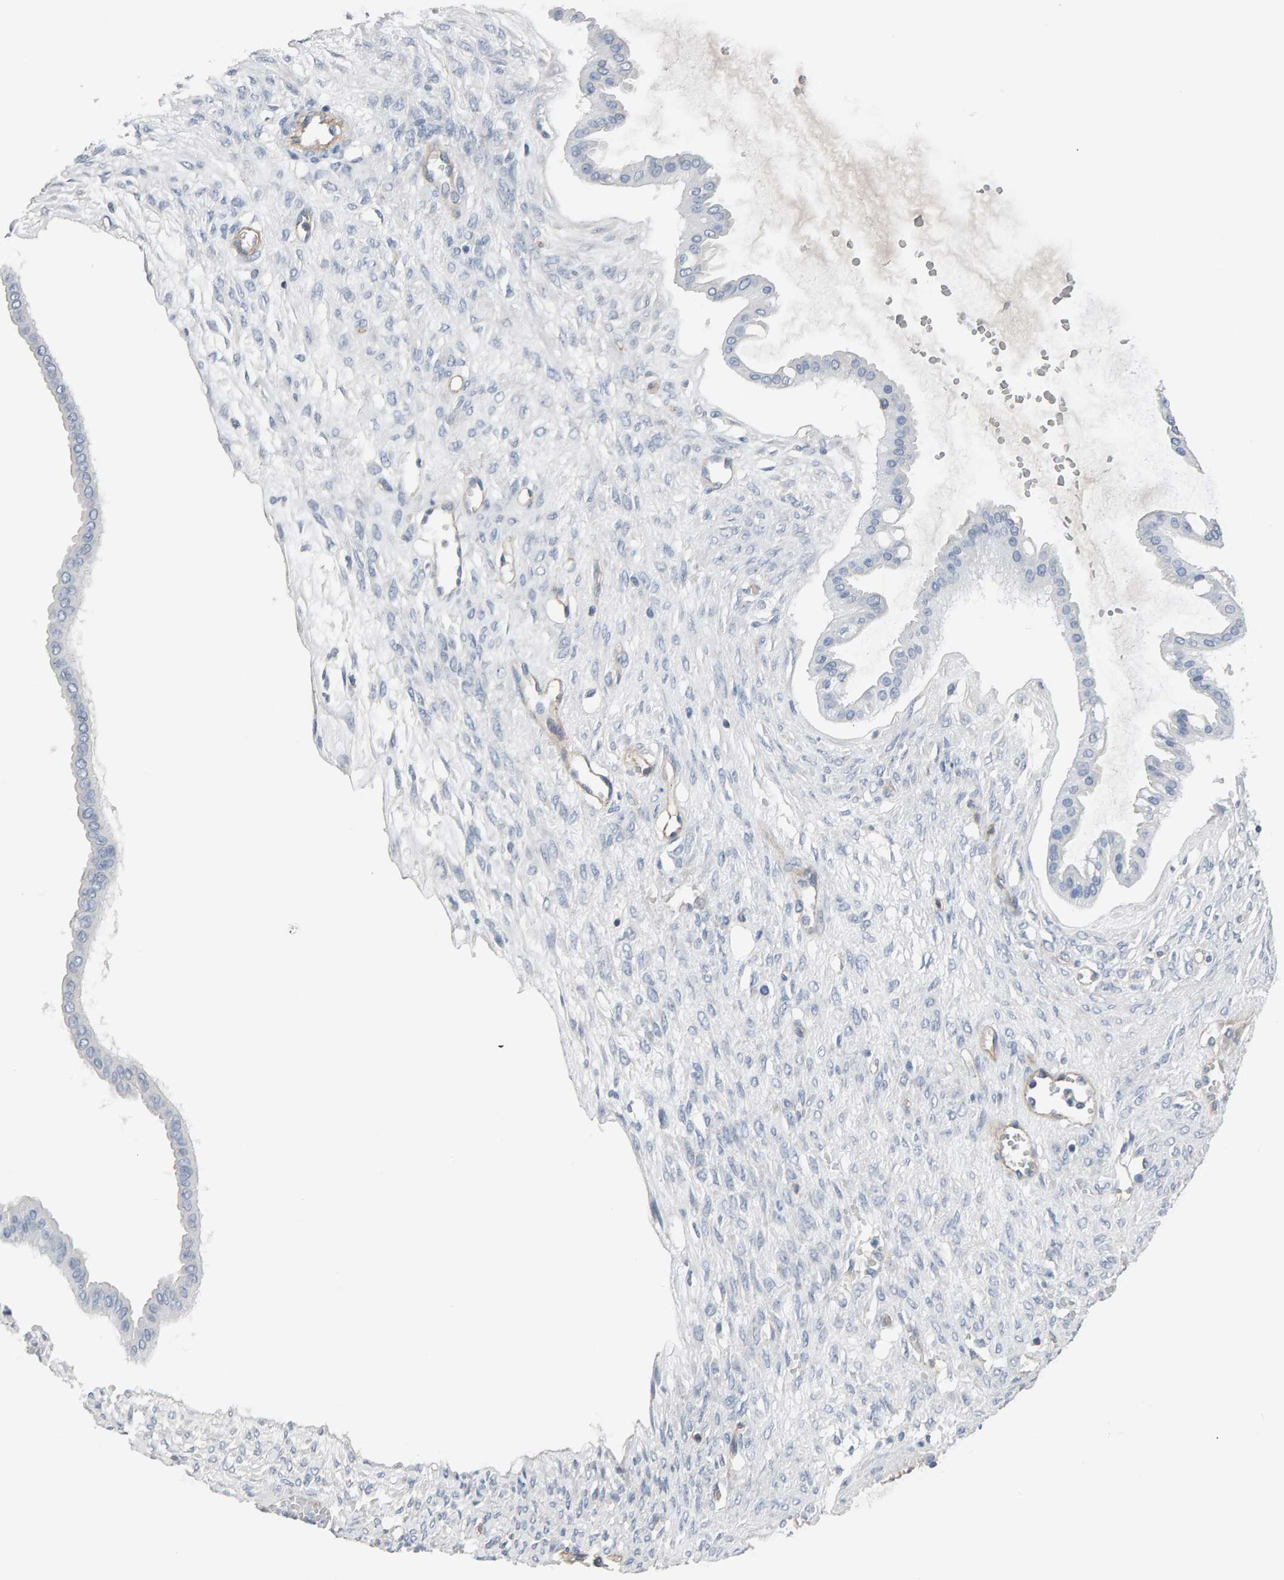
{"staining": {"intensity": "negative", "quantity": "none", "location": "none"}, "tissue": "ovarian cancer", "cell_type": "Tumor cells", "image_type": "cancer", "snomed": [{"axis": "morphology", "description": "Cystadenocarcinoma, mucinous, NOS"}, {"axis": "topography", "description": "Ovary"}], "caption": "This is a histopathology image of immunohistochemistry staining of mucinous cystadenocarcinoma (ovarian), which shows no staining in tumor cells.", "gene": "FYN", "patient": {"sex": "female", "age": 73}}